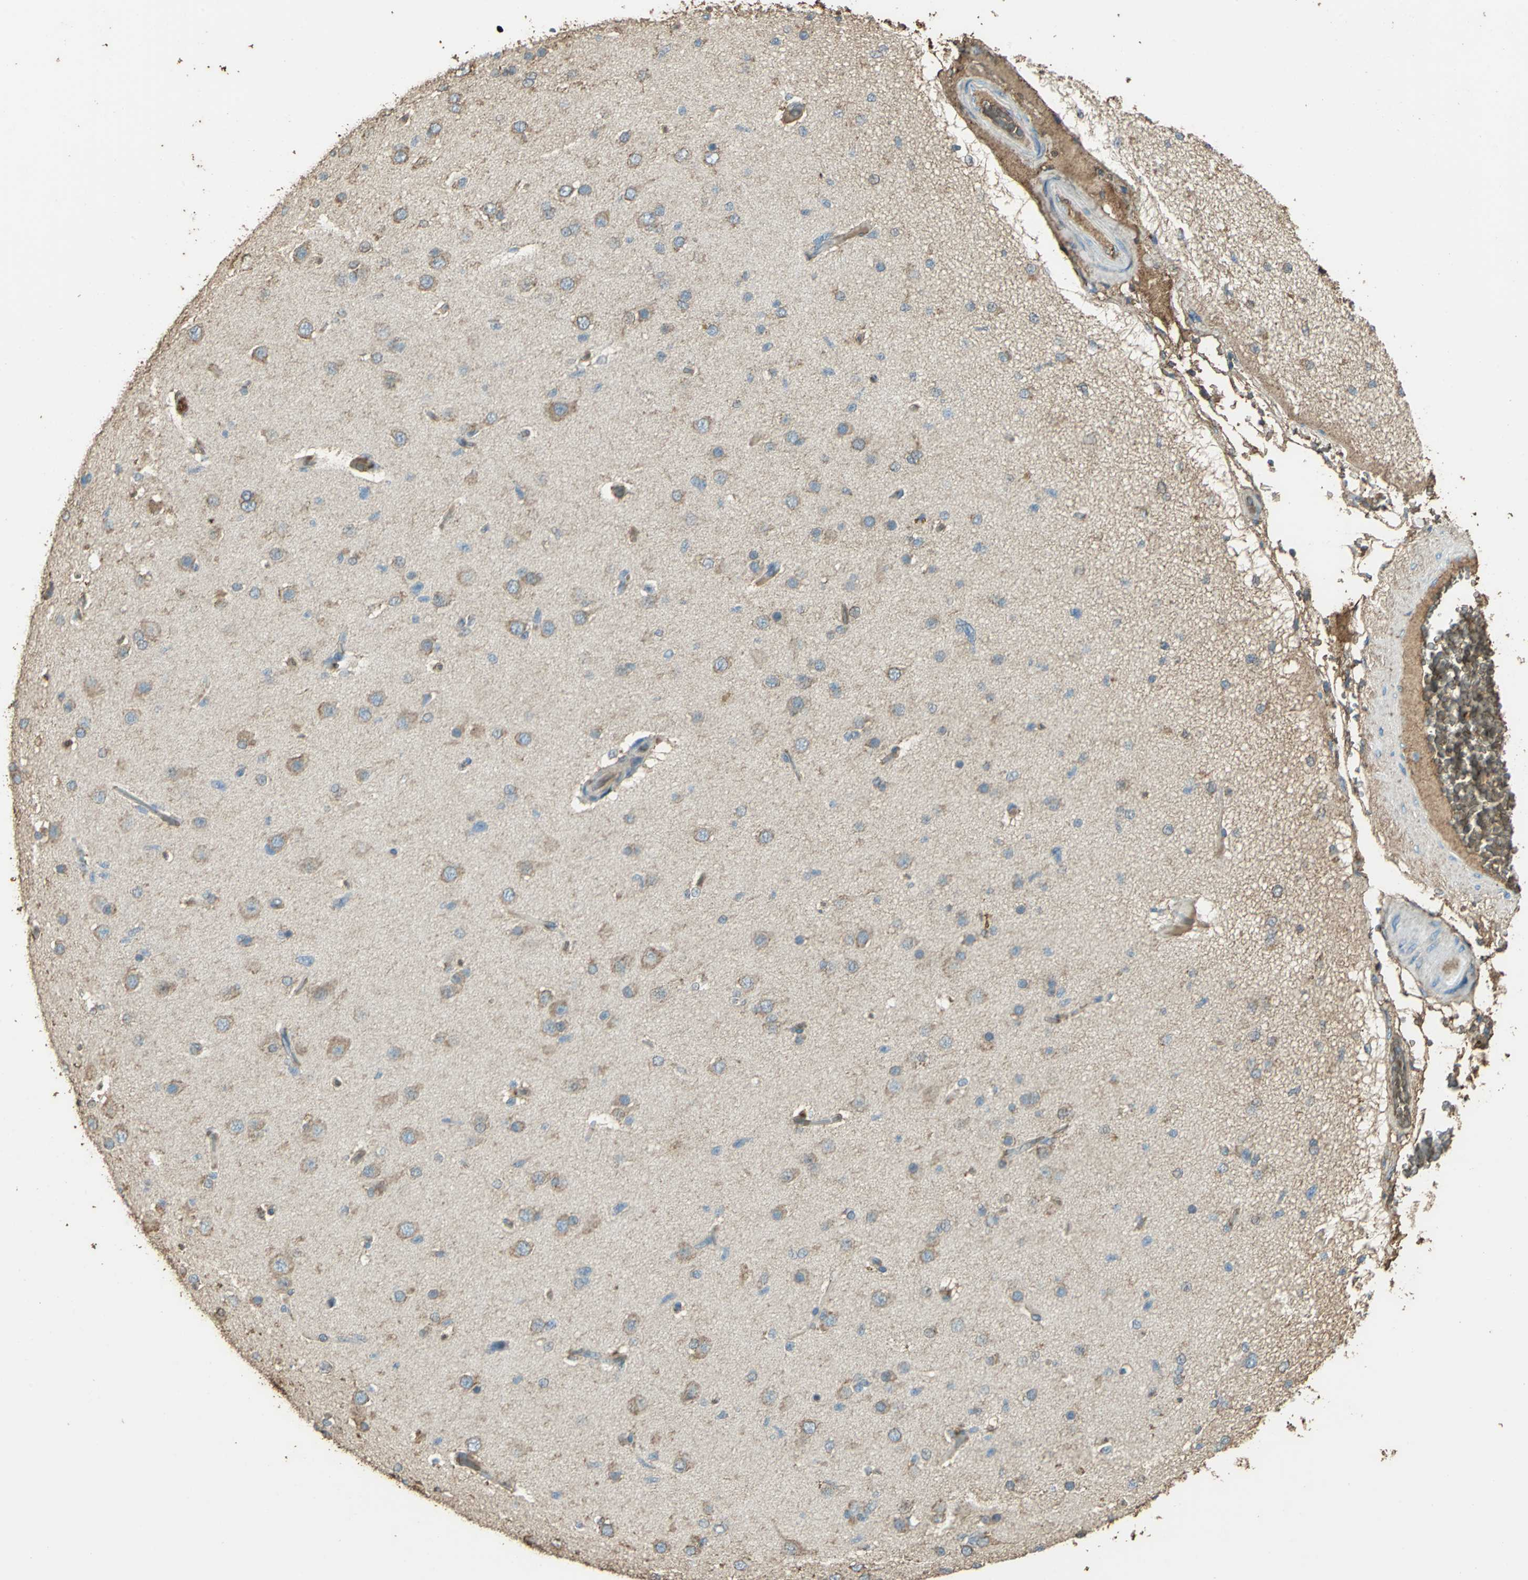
{"staining": {"intensity": "weak", "quantity": ">75%", "location": "cytoplasmic/membranous"}, "tissue": "glioma", "cell_type": "Tumor cells", "image_type": "cancer", "snomed": [{"axis": "morphology", "description": "Glioma, malignant, High grade"}, {"axis": "topography", "description": "Brain"}], "caption": "This photomicrograph exhibits immunohistochemistry staining of human glioma, with low weak cytoplasmic/membranous expression in approximately >75% of tumor cells.", "gene": "TRAPPC2", "patient": {"sex": "male", "age": 33}}